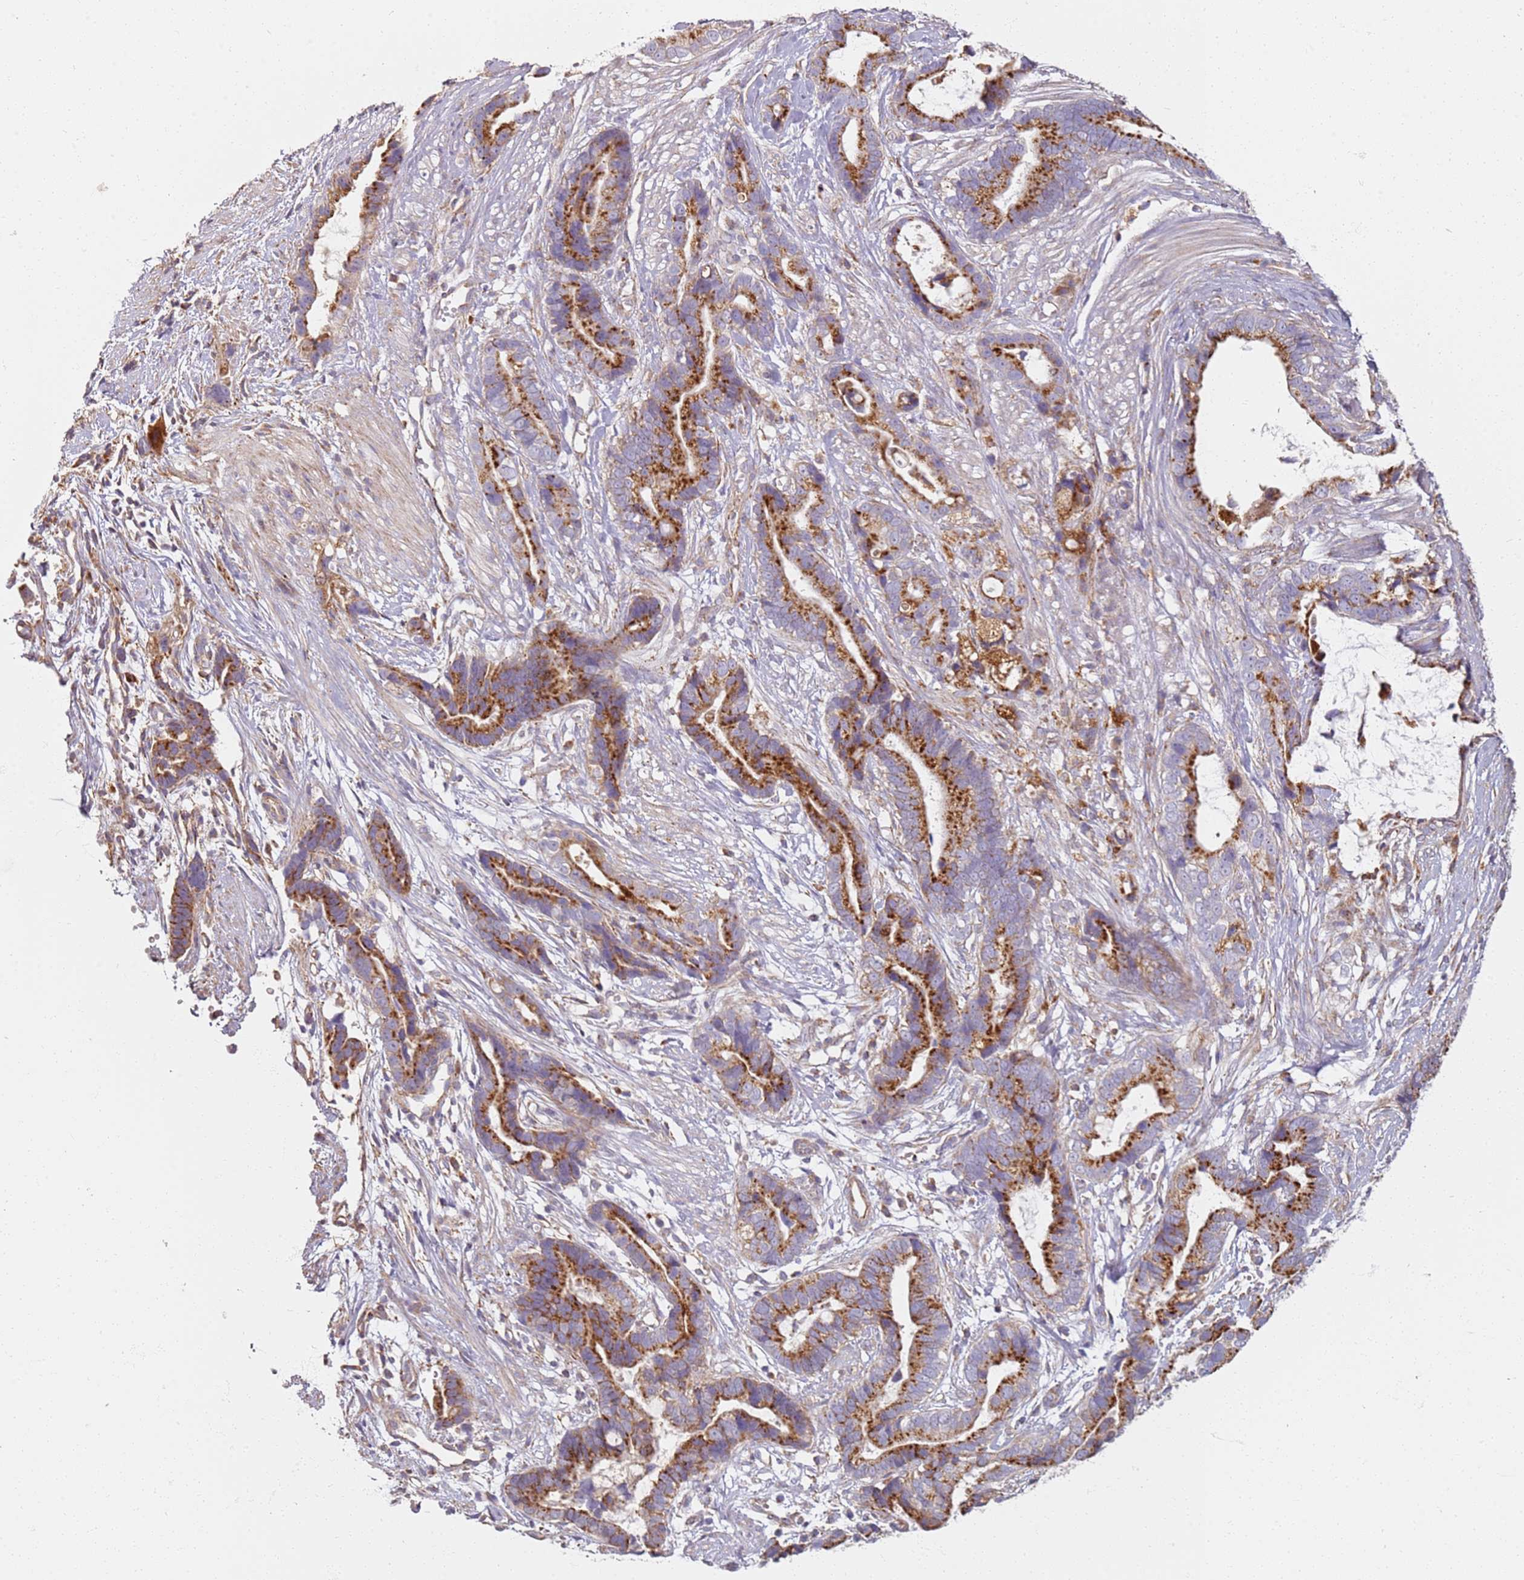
{"staining": {"intensity": "strong", "quantity": ">75%", "location": "cytoplasmic/membranous"}, "tissue": "stomach cancer", "cell_type": "Tumor cells", "image_type": "cancer", "snomed": [{"axis": "morphology", "description": "Adenocarcinoma, NOS"}, {"axis": "topography", "description": "Stomach"}], "caption": "This histopathology image displays adenocarcinoma (stomach) stained with IHC to label a protein in brown. The cytoplasmic/membranous of tumor cells show strong positivity for the protein. Nuclei are counter-stained blue.", "gene": "PROKR2", "patient": {"sex": "male", "age": 55}}